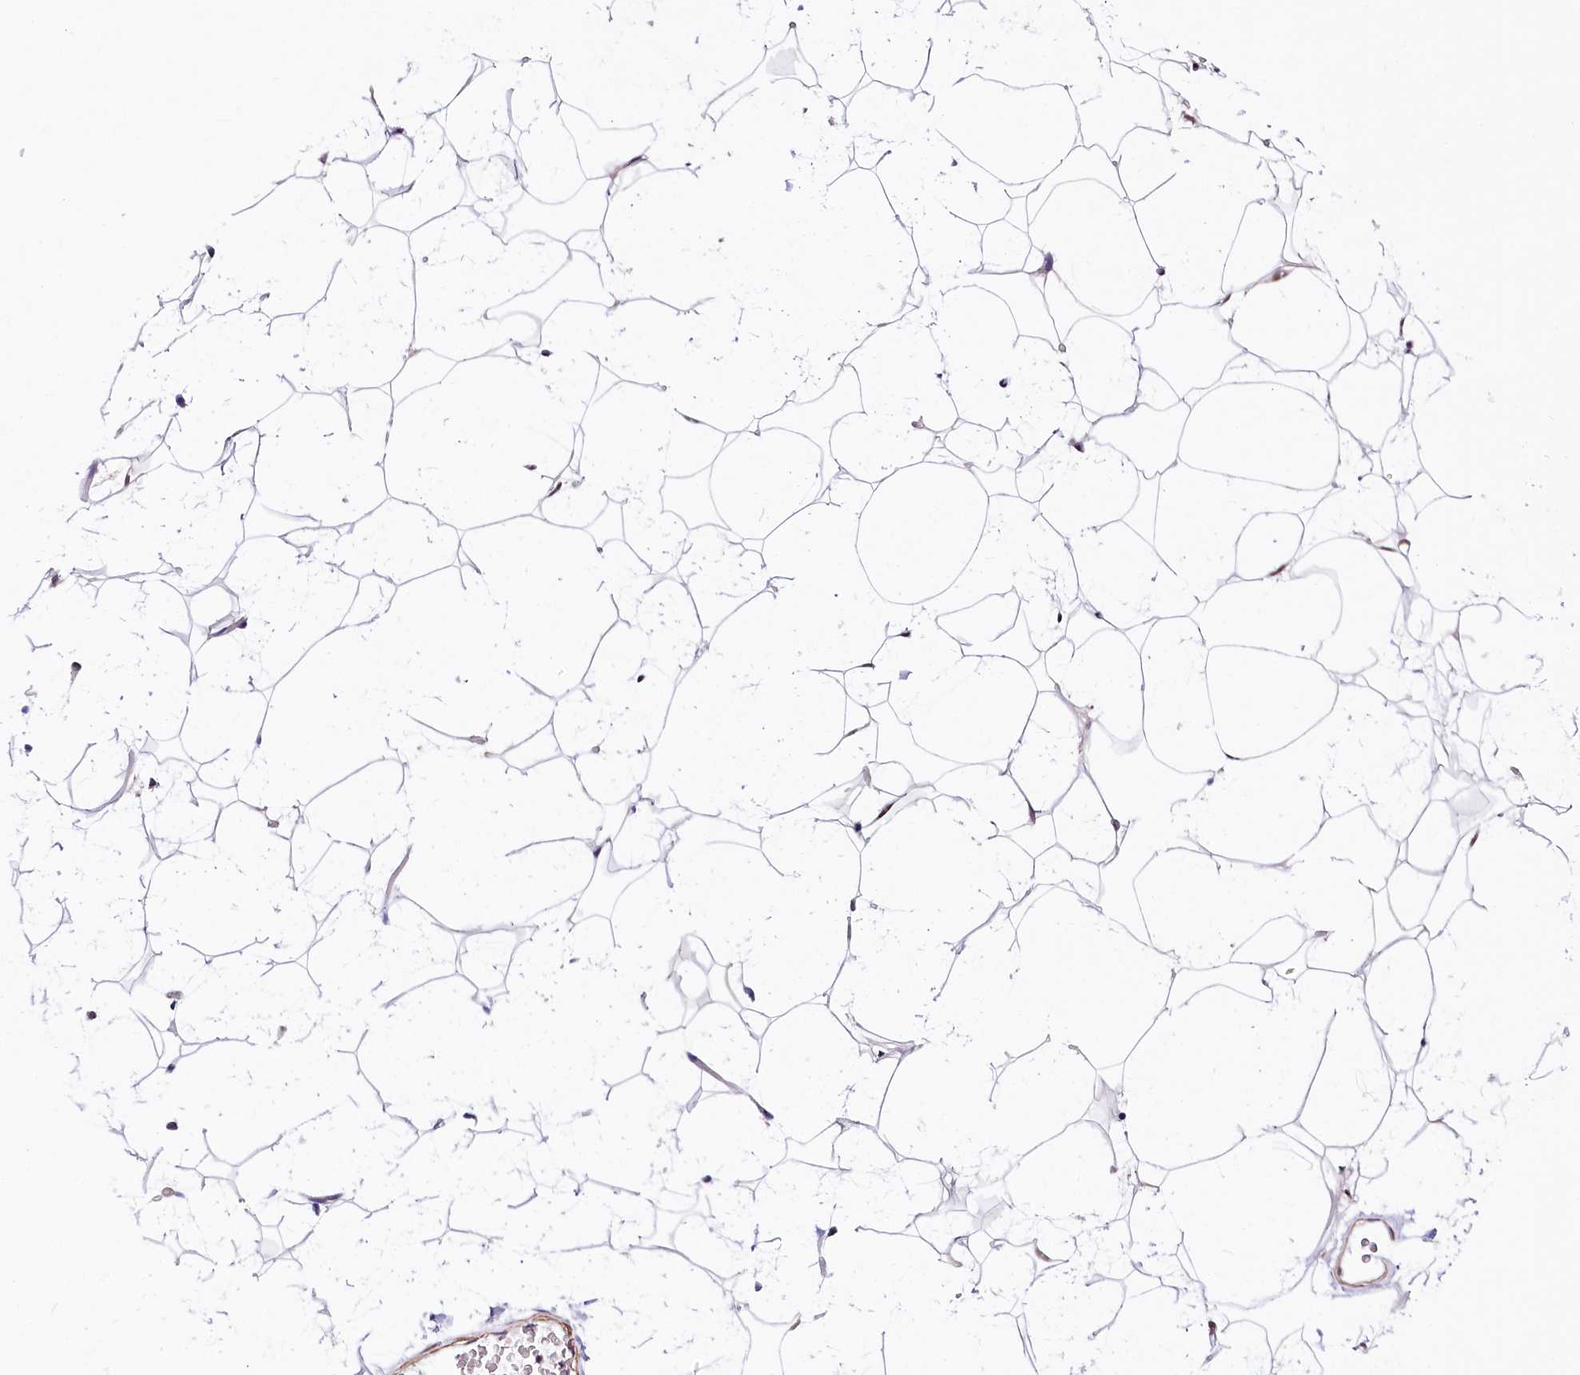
{"staining": {"intensity": "negative", "quantity": "none", "location": "none"}, "tissue": "adipose tissue", "cell_type": "Adipocytes", "image_type": "normal", "snomed": [{"axis": "morphology", "description": "Normal tissue, NOS"}, {"axis": "topography", "description": "Breast"}], "caption": "Protein analysis of normal adipose tissue reveals no significant staining in adipocytes. The staining was performed using DAB to visualize the protein expression in brown, while the nuclei were stained in blue with hematoxylin (Magnification: 20x).", "gene": "PPP2R5B", "patient": {"sex": "female", "age": 26}}